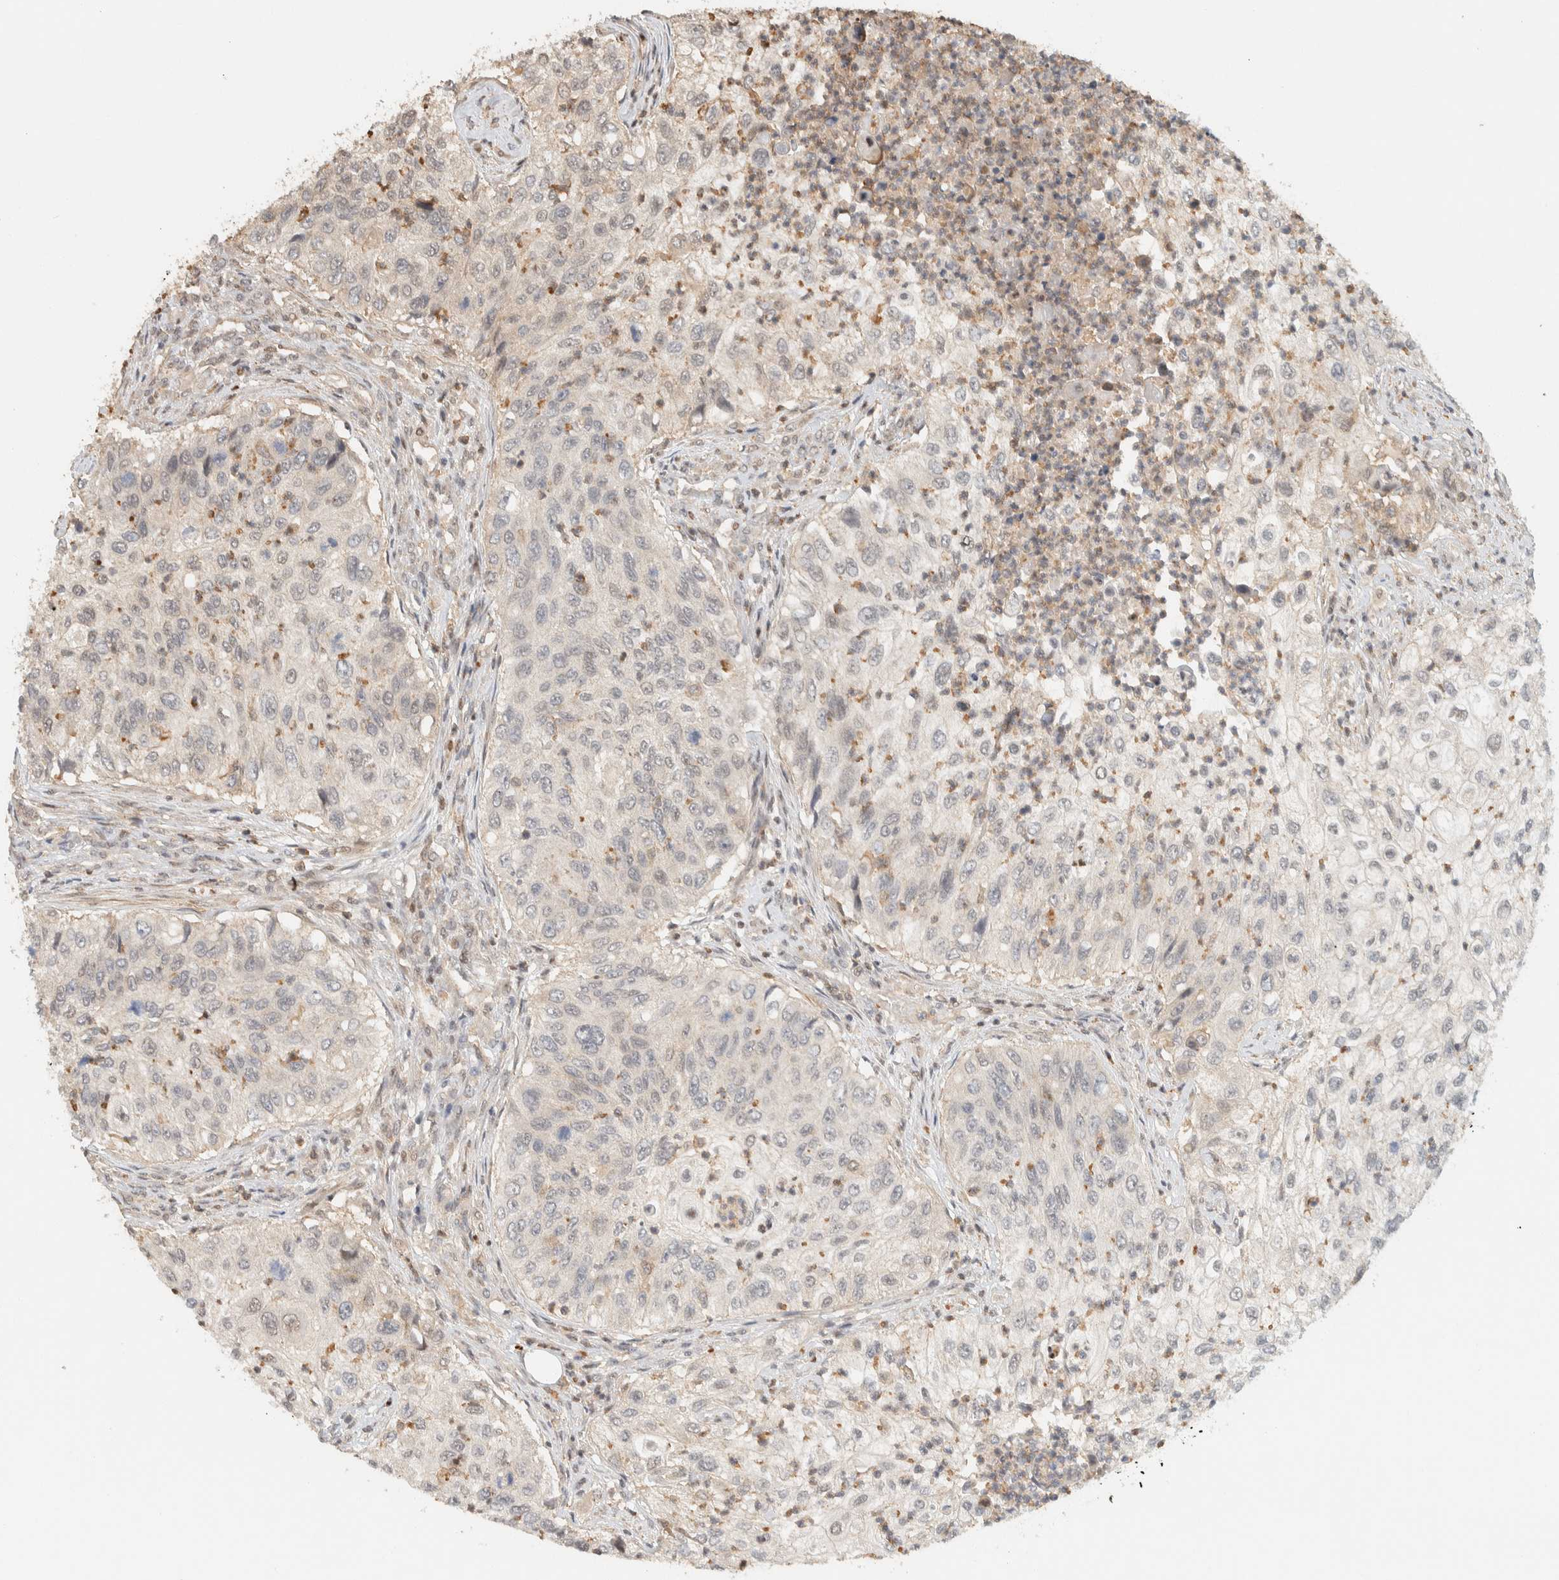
{"staining": {"intensity": "negative", "quantity": "none", "location": "none"}, "tissue": "urothelial cancer", "cell_type": "Tumor cells", "image_type": "cancer", "snomed": [{"axis": "morphology", "description": "Urothelial carcinoma, High grade"}, {"axis": "topography", "description": "Urinary bladder"}], "caption": "The immunohistochemistry (IHC) micrograph has no significant positivity in tumor cells of high-grade urothelial carcinoma tissue.", "gene": "ARFGEF1", "patient": {"sex": "female", "age": 60}}